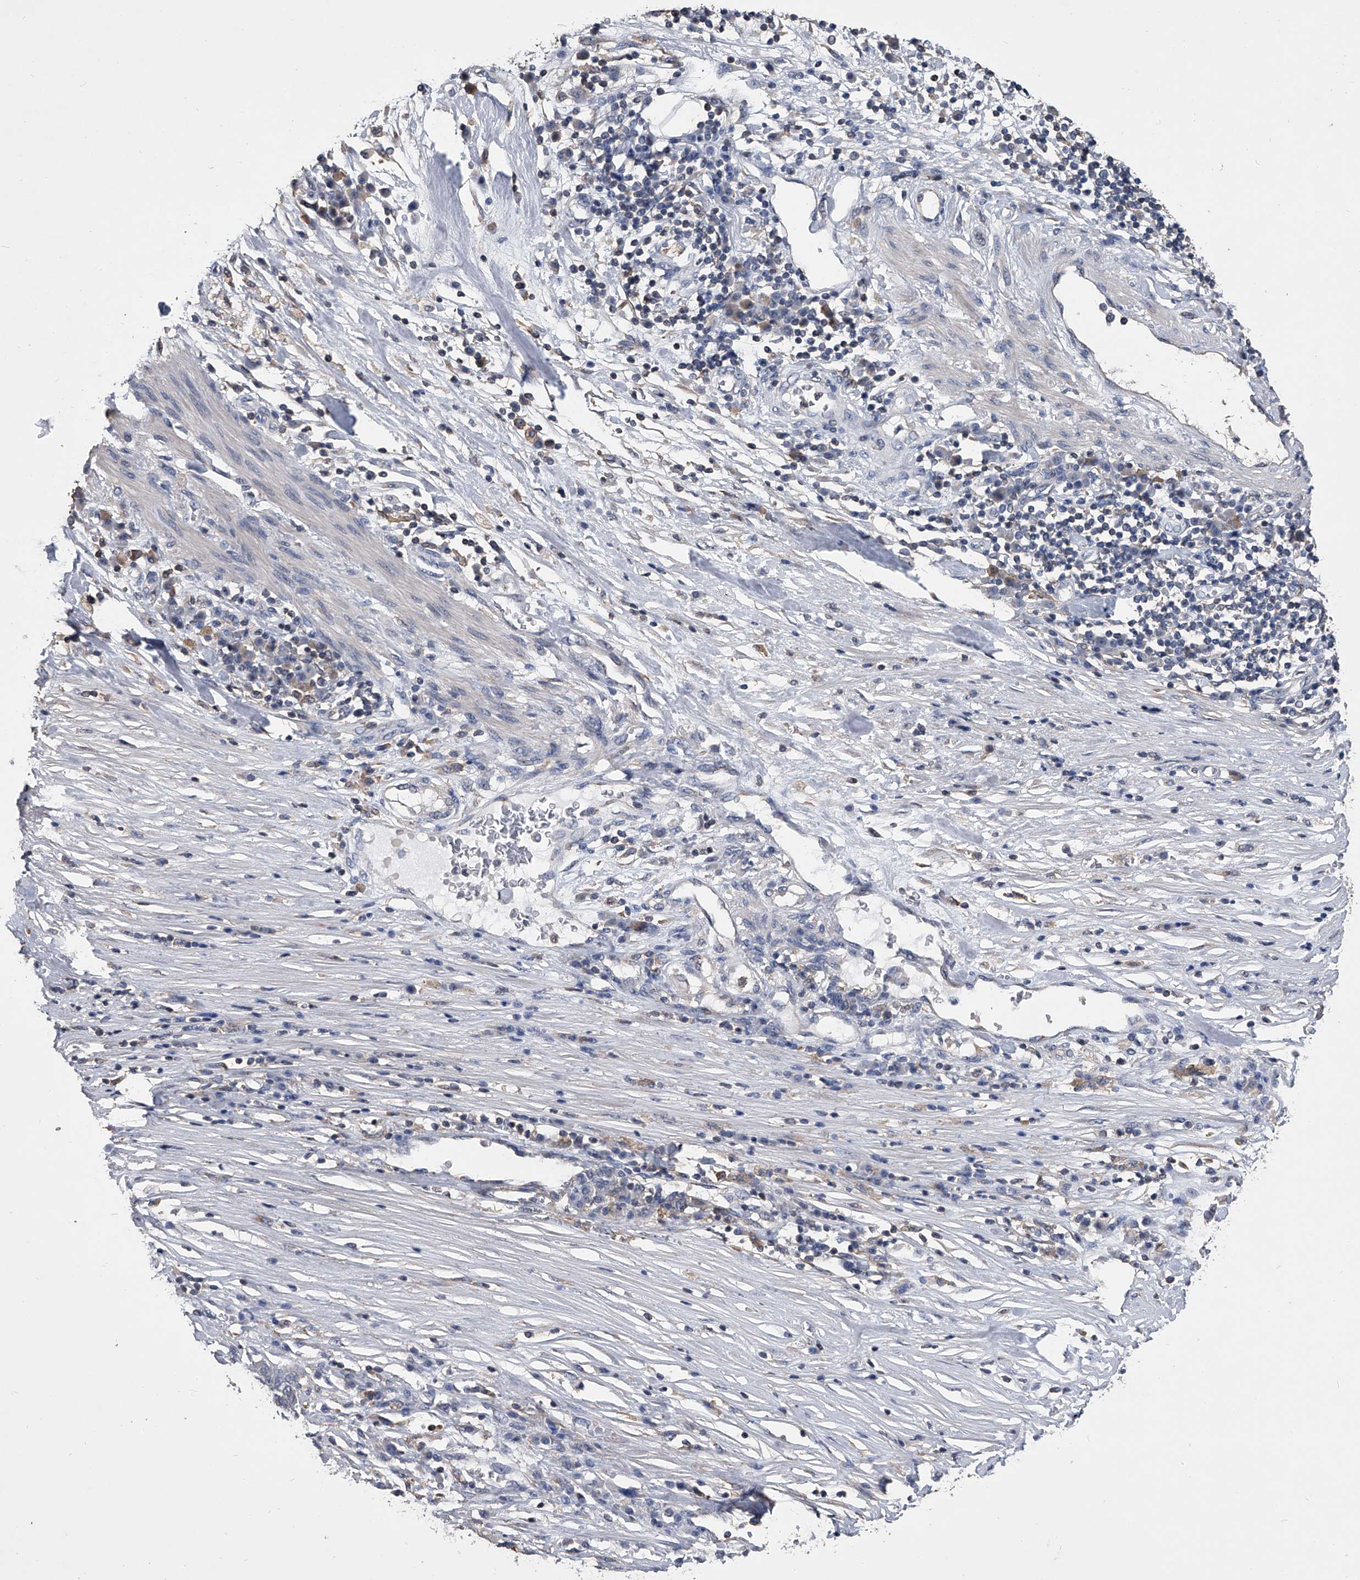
{"staining": {"intensity": "negative", "quantity": "none", "location": "none"}, "tissue": "pancreatic cancer", "cell_type": "Tumor cells", "image_type": "cancer", "snomed": [{"axis": "morphology", "description": "Adenocarcinoma, NOS"}, {"axis": "topography", "description": "Pancreas"}], "caption": "IHC image of neoplastic tissue: human pancreatic cancer (adenocarcinoma) stained with DAB displays no significant protein staining in tumor cells.", "gene": "MAP4K3", "patient": {"sex": "female", "age": 61}}